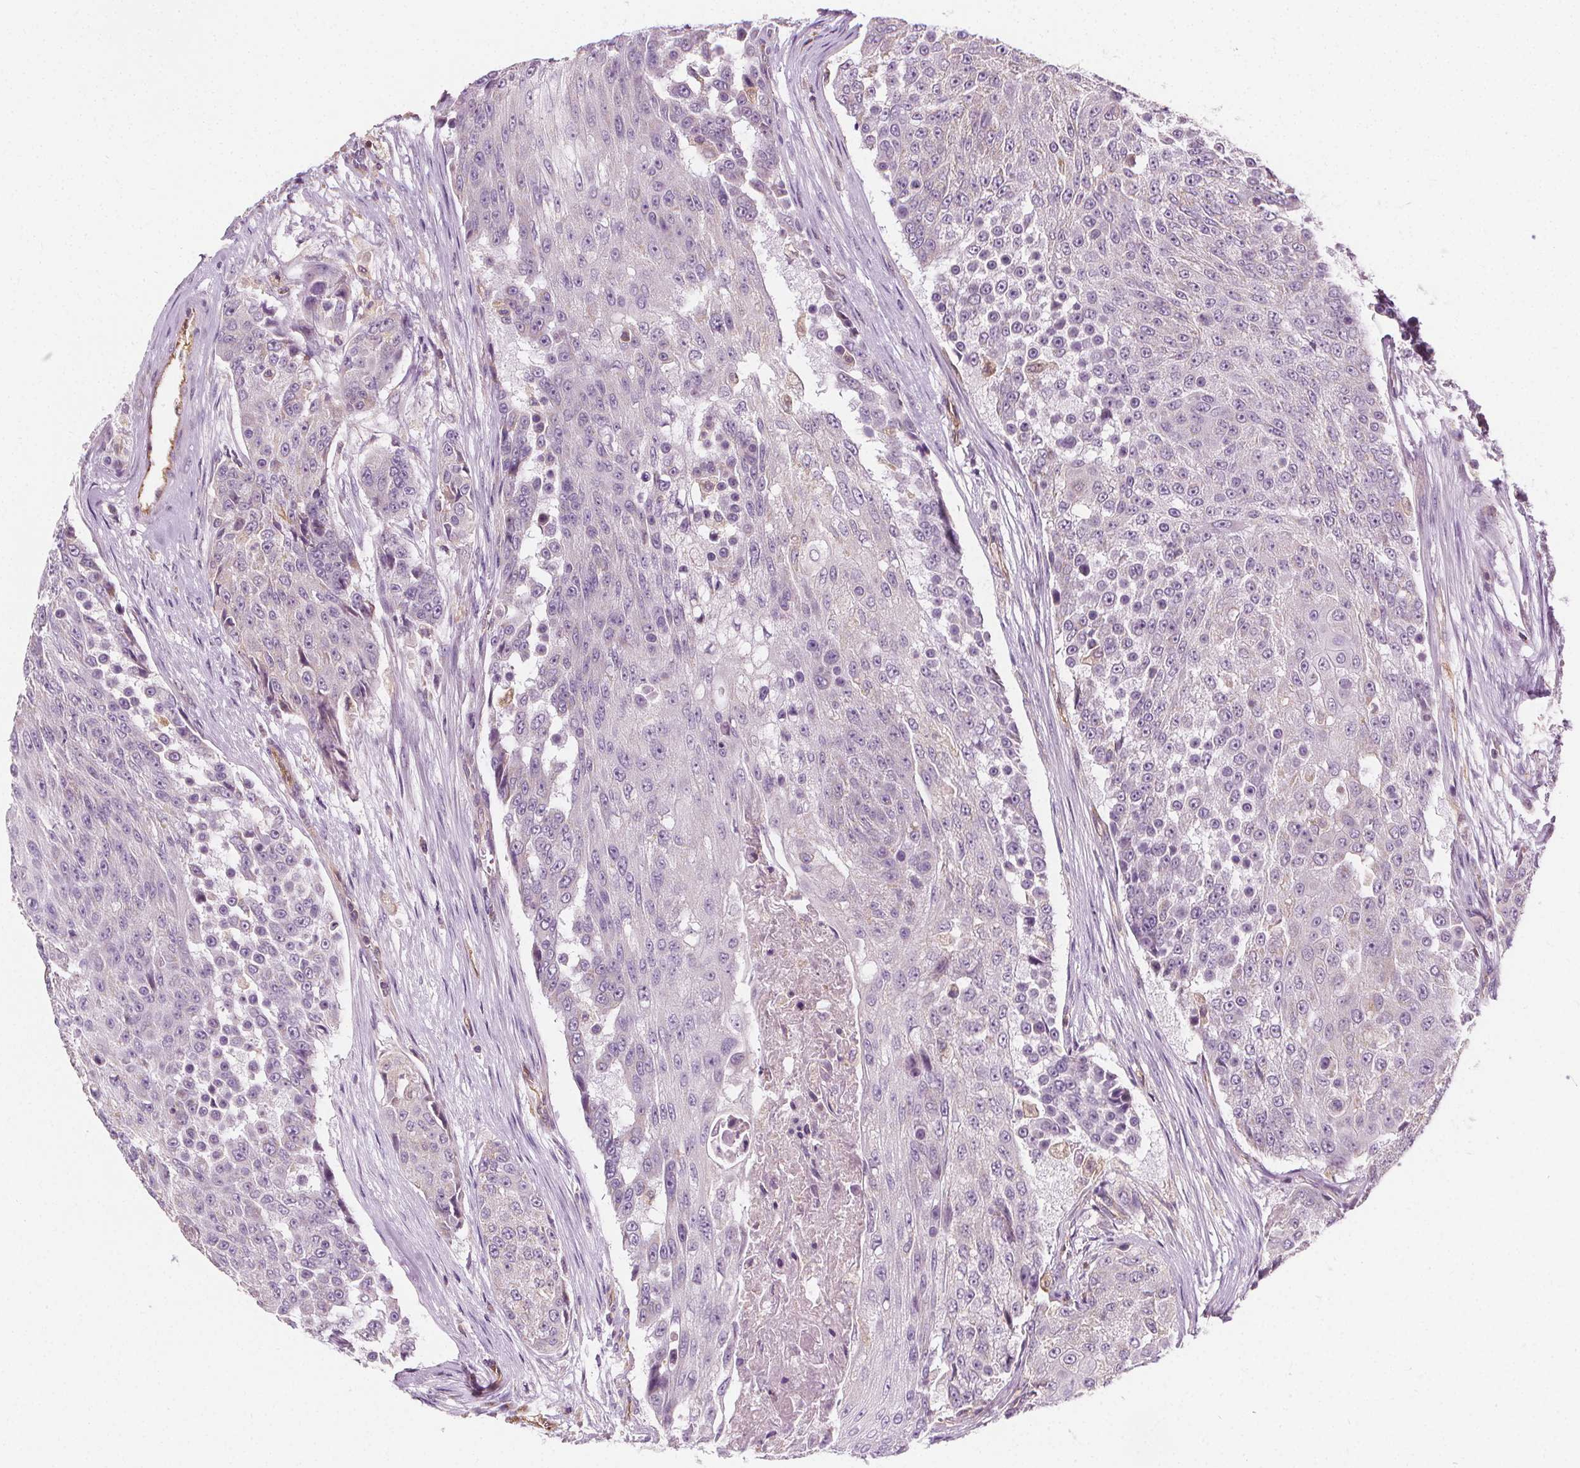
{"staining": {"intensity": "negative", "quantity": "none", "location": "none"}, "tissue": "urothelial cancer", "cell_type": "Tumor cells", "image_type": "cancer", "snomed": [{"axis": "morphology", "description": "Urothelial carcinoma, High grade"}, {"axis": "topography", "description": "Urinary bladder"}], "caption": "High power microscopy histopathology image of an immunohistochemistry (IHC) histopathology image of high-grade urothelial carcinoma, revealing no significant expression in tumor cells.", "gene": "RAB20", "patient": {"sex": "female", "age": 63}}